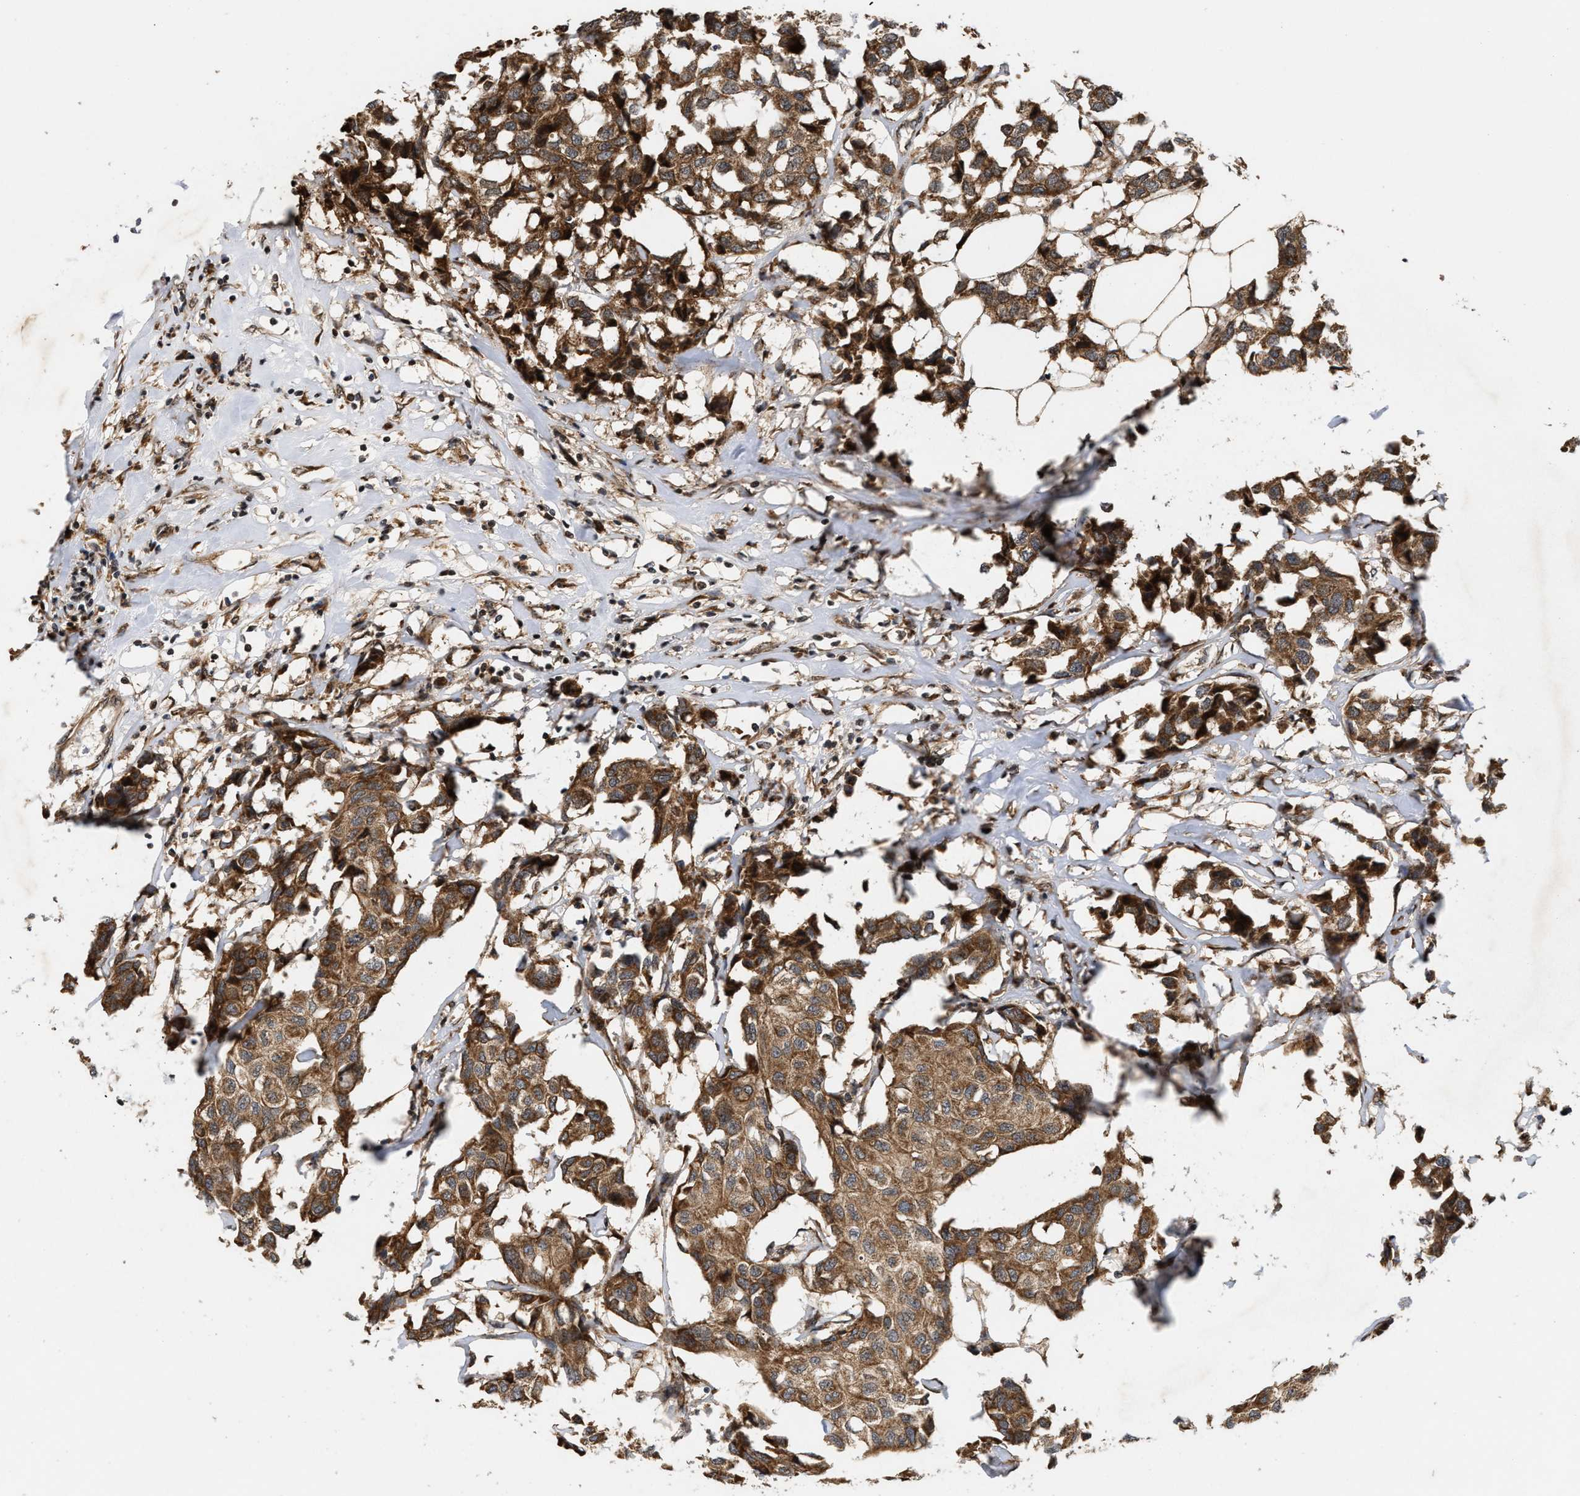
{"staining": {"intensity": "moderate", "quantity": ">75%", "location": "cytoplasmic/membranous"}, "tissue": "breast cancer", "cell_type": "Tumor cells", "image_type": "cancer", "snomed": [{"axis": "morphology", "description": "Duct carcinoma"}, {"axis": "topography", "description": "Breast"}], "caption": "Human breast cancer stained with a brown dye demonstrates moderate cytoplasmic/membranous positive expression in approximately >75% of tumor cells.", "gene": "CFLAR", "patient": {"sex": "female", "age": 80}}